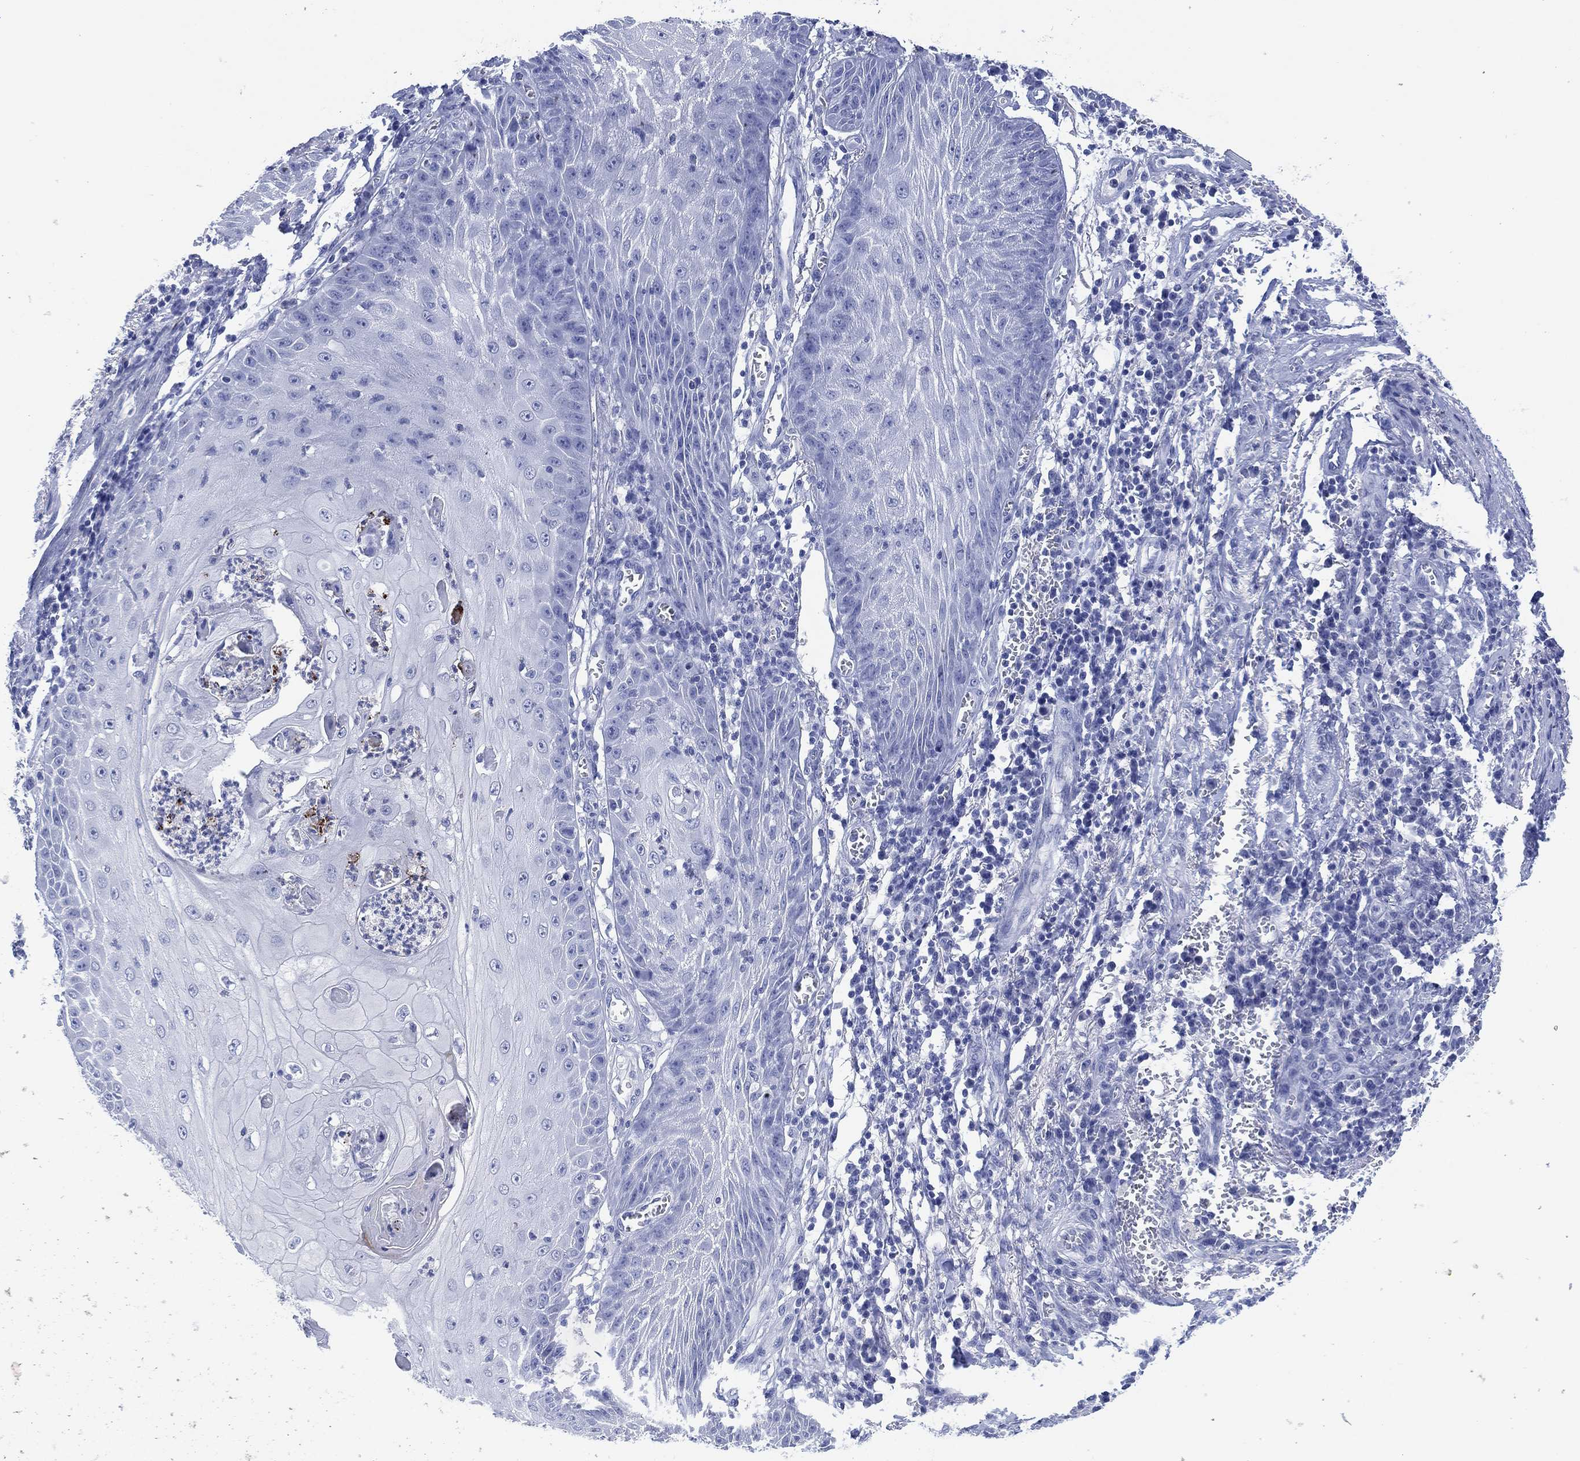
{"staining": {"intensity": "negative", "quantity": "none", "location": "none"}, "tissue": "skin cancer", "cell_type": "Tumor cells", "image_type": "cancer", "snomed": [{"axis": "morphology", "description": "Squamous cell carcinoma, NOS"}, {"axis": "topography", "description": "Skin"}], "caption": "The photomicrograph reveals no significant expression in tumor cells of skin cancer.", "gene": "SLC9C2", "patient": {"sex": "male", "age": 70}}